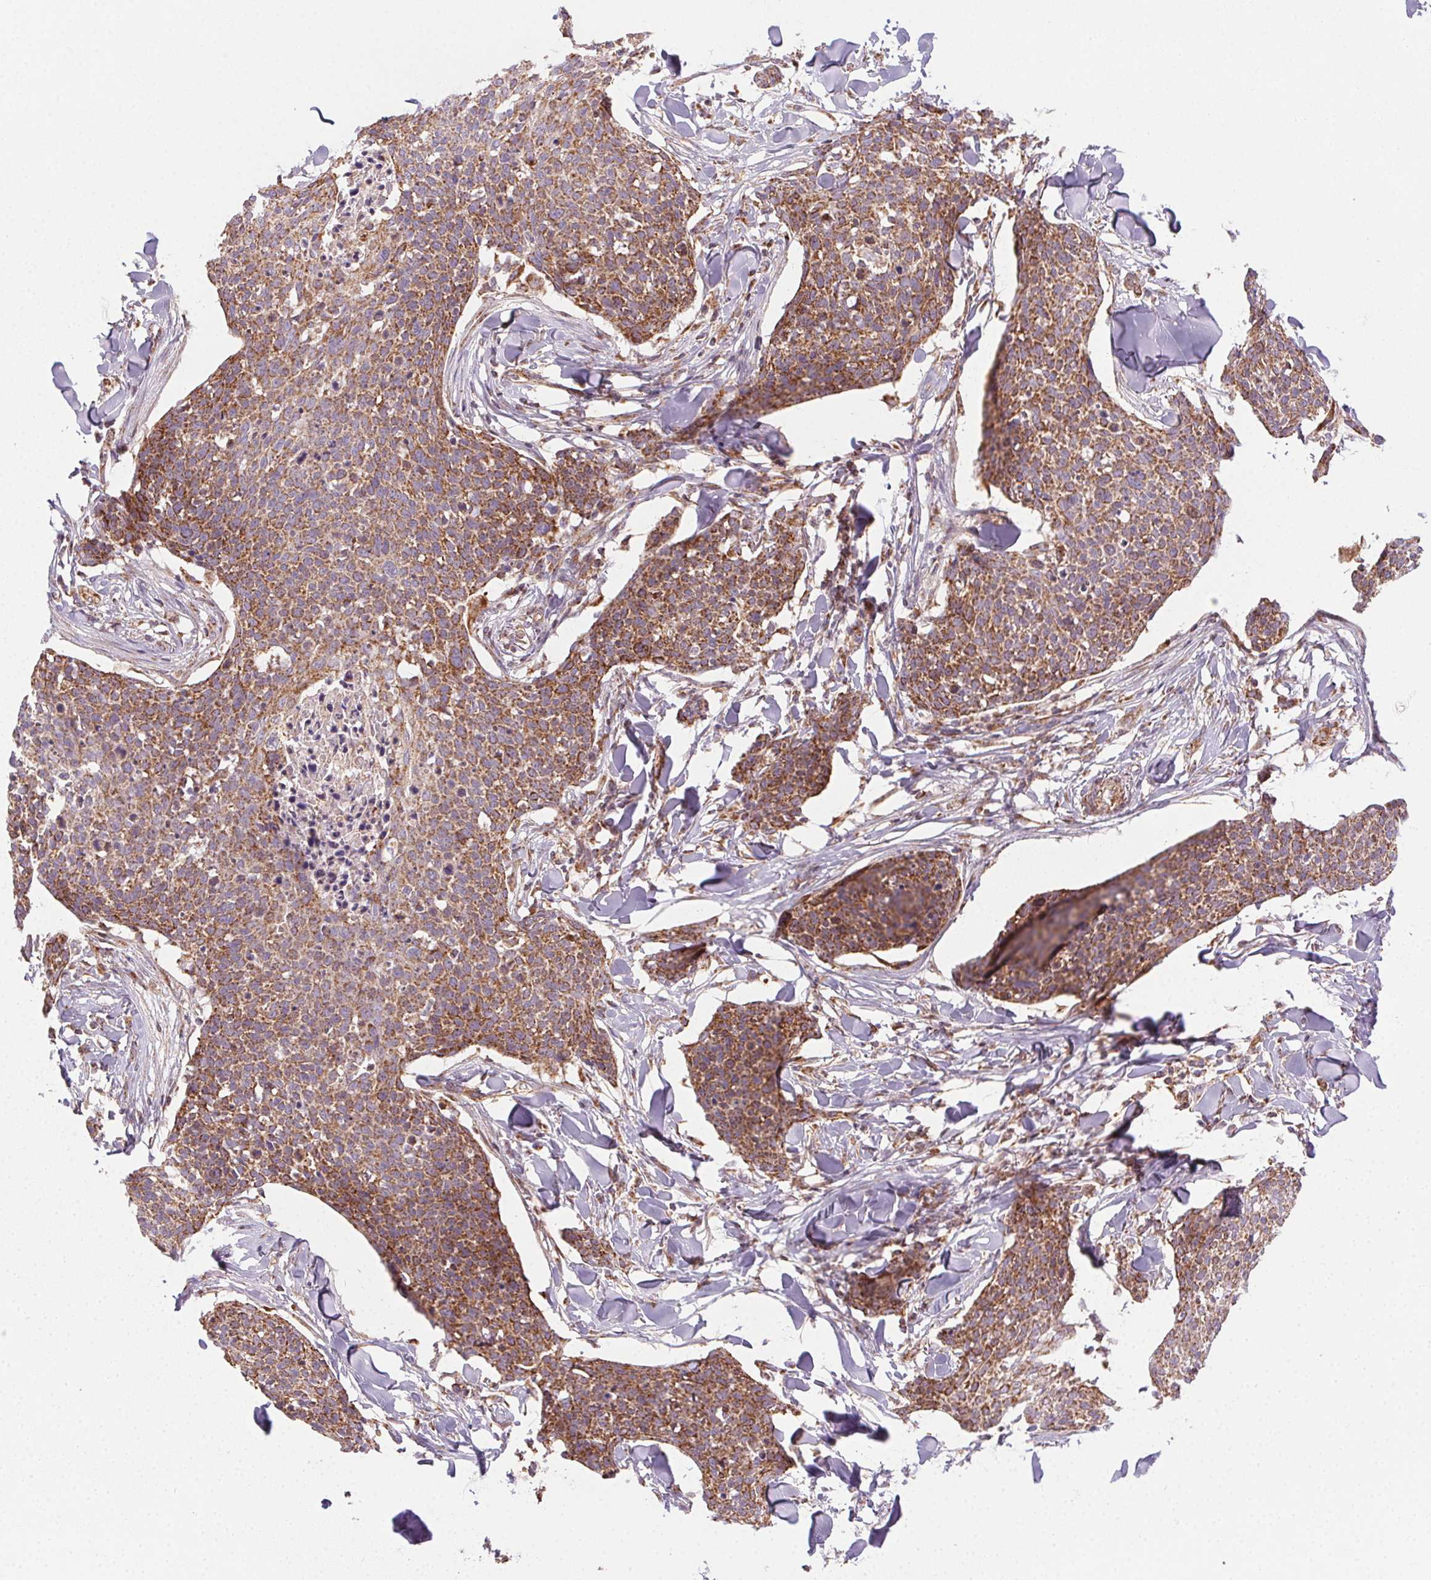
{"staining": {"intensity": "strong", "quantity": ">75%", "location": "cytoplasmic/membranous"}, "tissue": "skin cancer", "cell_type": "Tumor cells", "image_type": "cancer", "snomed": [{"axis": "morphology", "description": "Squamous cell carcinoma, NOS"}, {"axis": "topography", "description": "Skin"}, {"axis": "topography", "description": "Vulva"}], "caption": "Skin cancer (squamous cell carcinoma) tissue shows strong cytoplasmic/membranous staining in about >75% of tumor cells The staining was performed using DAB, with brown indicating positive protein expression. Nuclei are stained blue with hematoxylin.", "gene": "CLPB", "patient": {"sex": "female", "age": 75}}